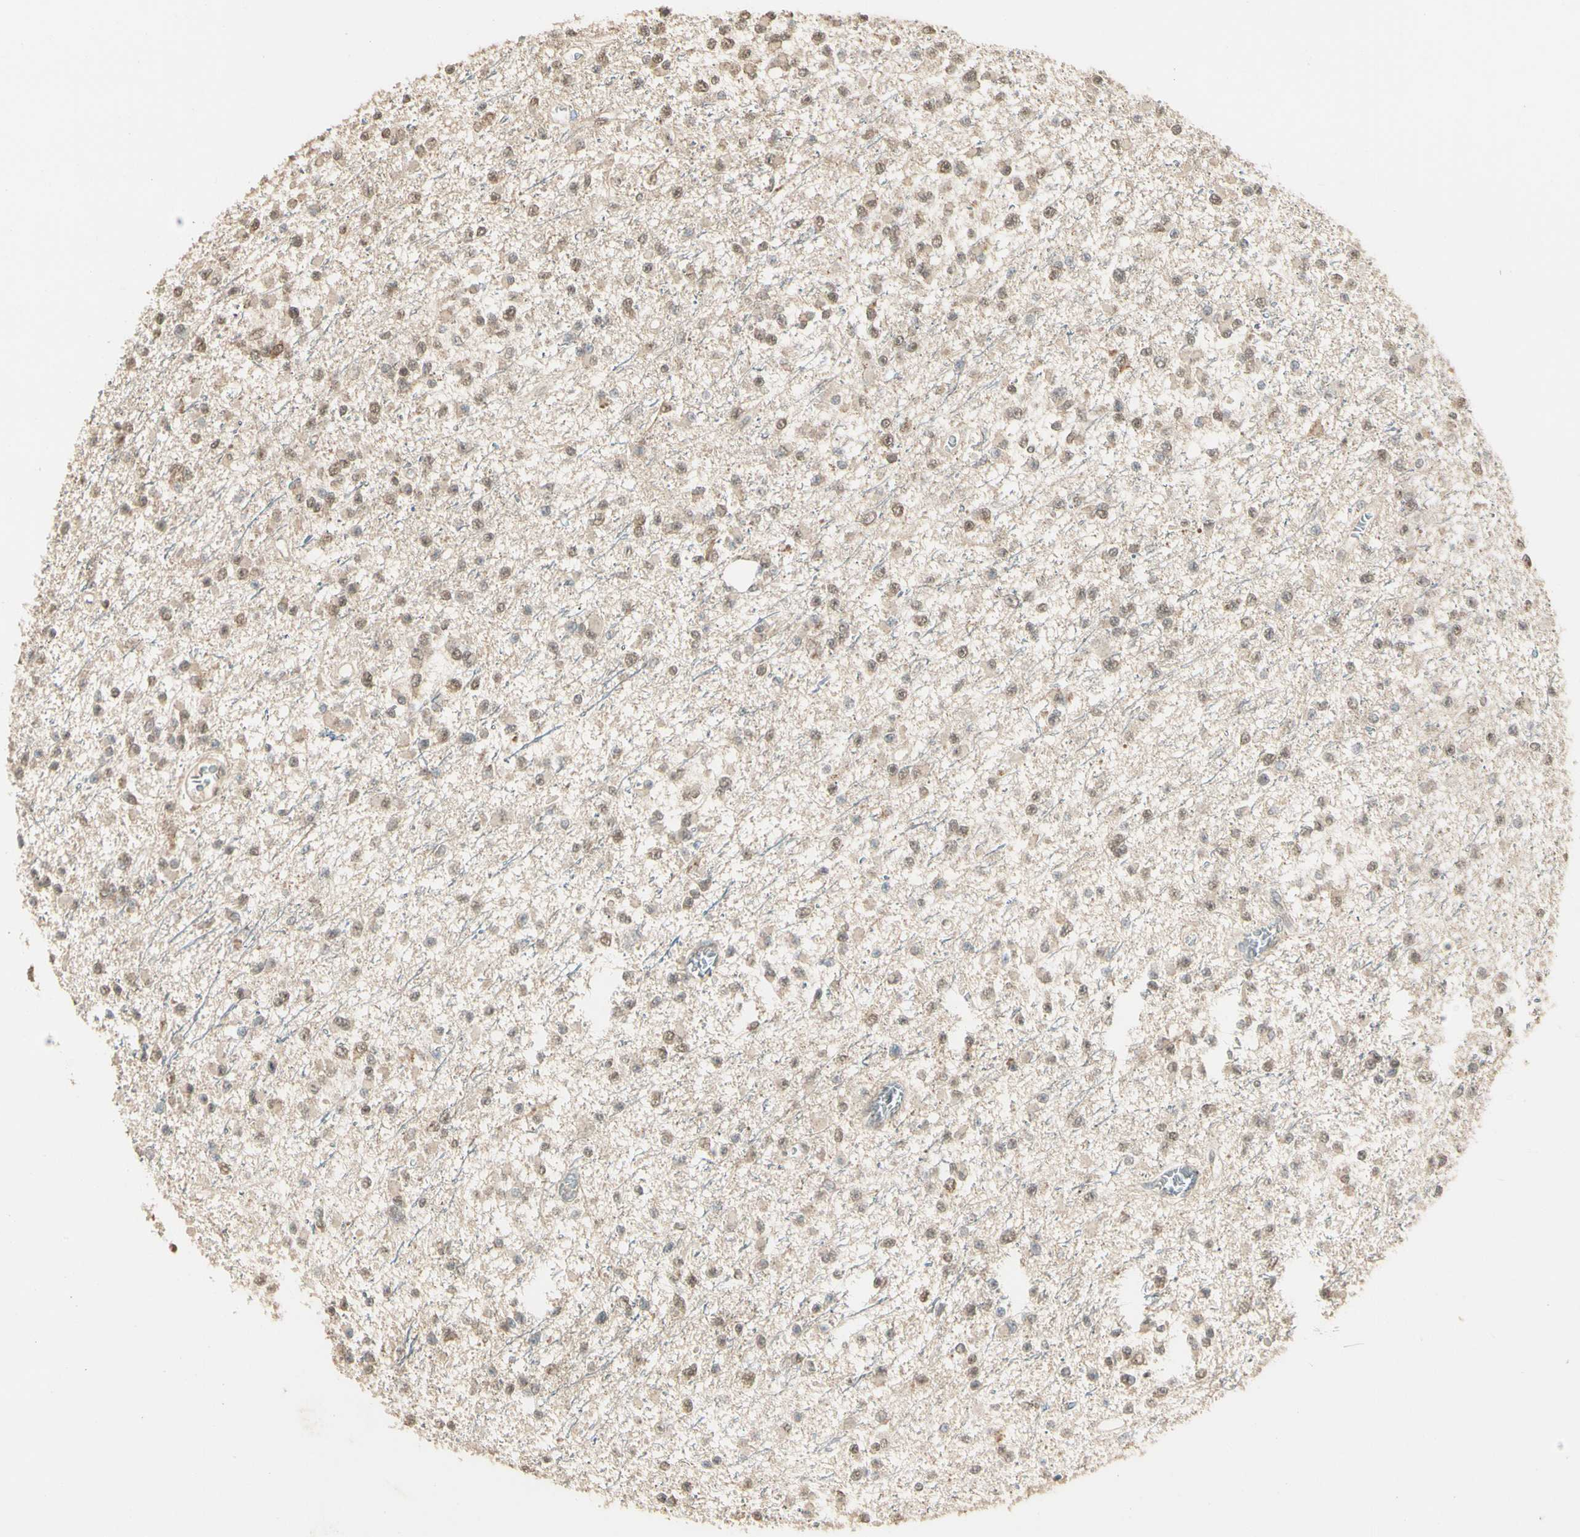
{"staining": {"intensity": "weak", "quantity": "25%-75%", "location": "nuclear"}, "tissue": "glioma", "cell_type": "Tumor cells", "image_type": "cancer", "snomed": [{"axis": "morphology", "description": "Glioma, malignant, Low grade"}, {"axis": "topography", "description": "Brain"}], "caption": "An immunohistochemistry photomicrograph of neoplastic tissue is shown. Protein staining in brown shows weak nuclear positivity in glioma within tumor cells.", "gene": "SGCA", "patient": {"sex": "female", "age": 22}}